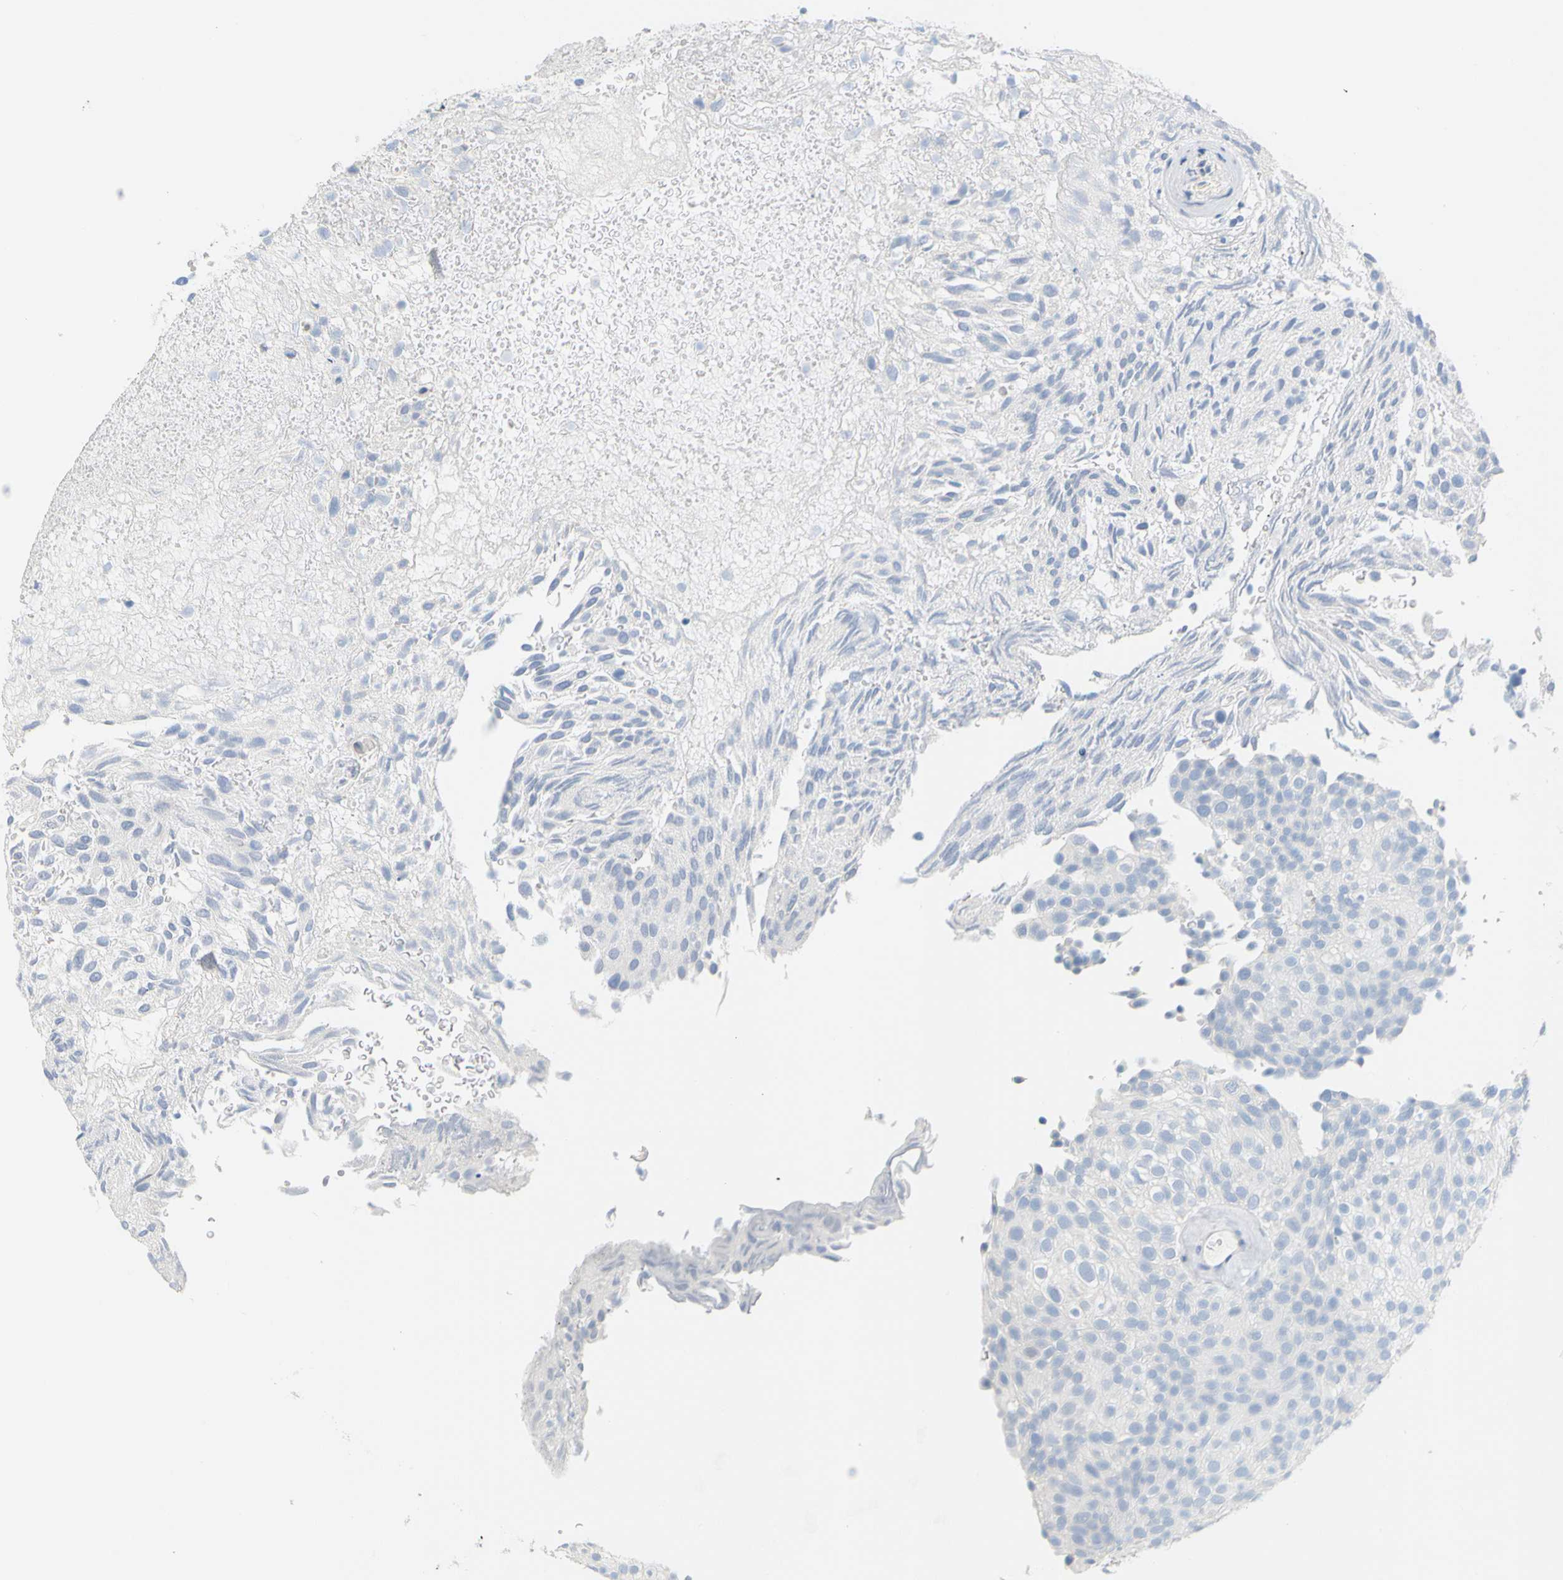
{"staining": {"intensity": "negative", "quantity": "none", "location": "none"}, "tissue": "urothelial cancer", "cell_type": "Tumor cells", "image_type": "cancer", "snomed": [{"axis": "morphology", "description": "Urothelial carcinoma, Low grade"}, {"axis": "topography", "description": "Urinary bladder"}], "caption": "This is an IHC image of human urothelial cancer. There is no expression in tumor cells.", "gene": "OPN1SW", "patient": {"sex": "male", "age": 78}}